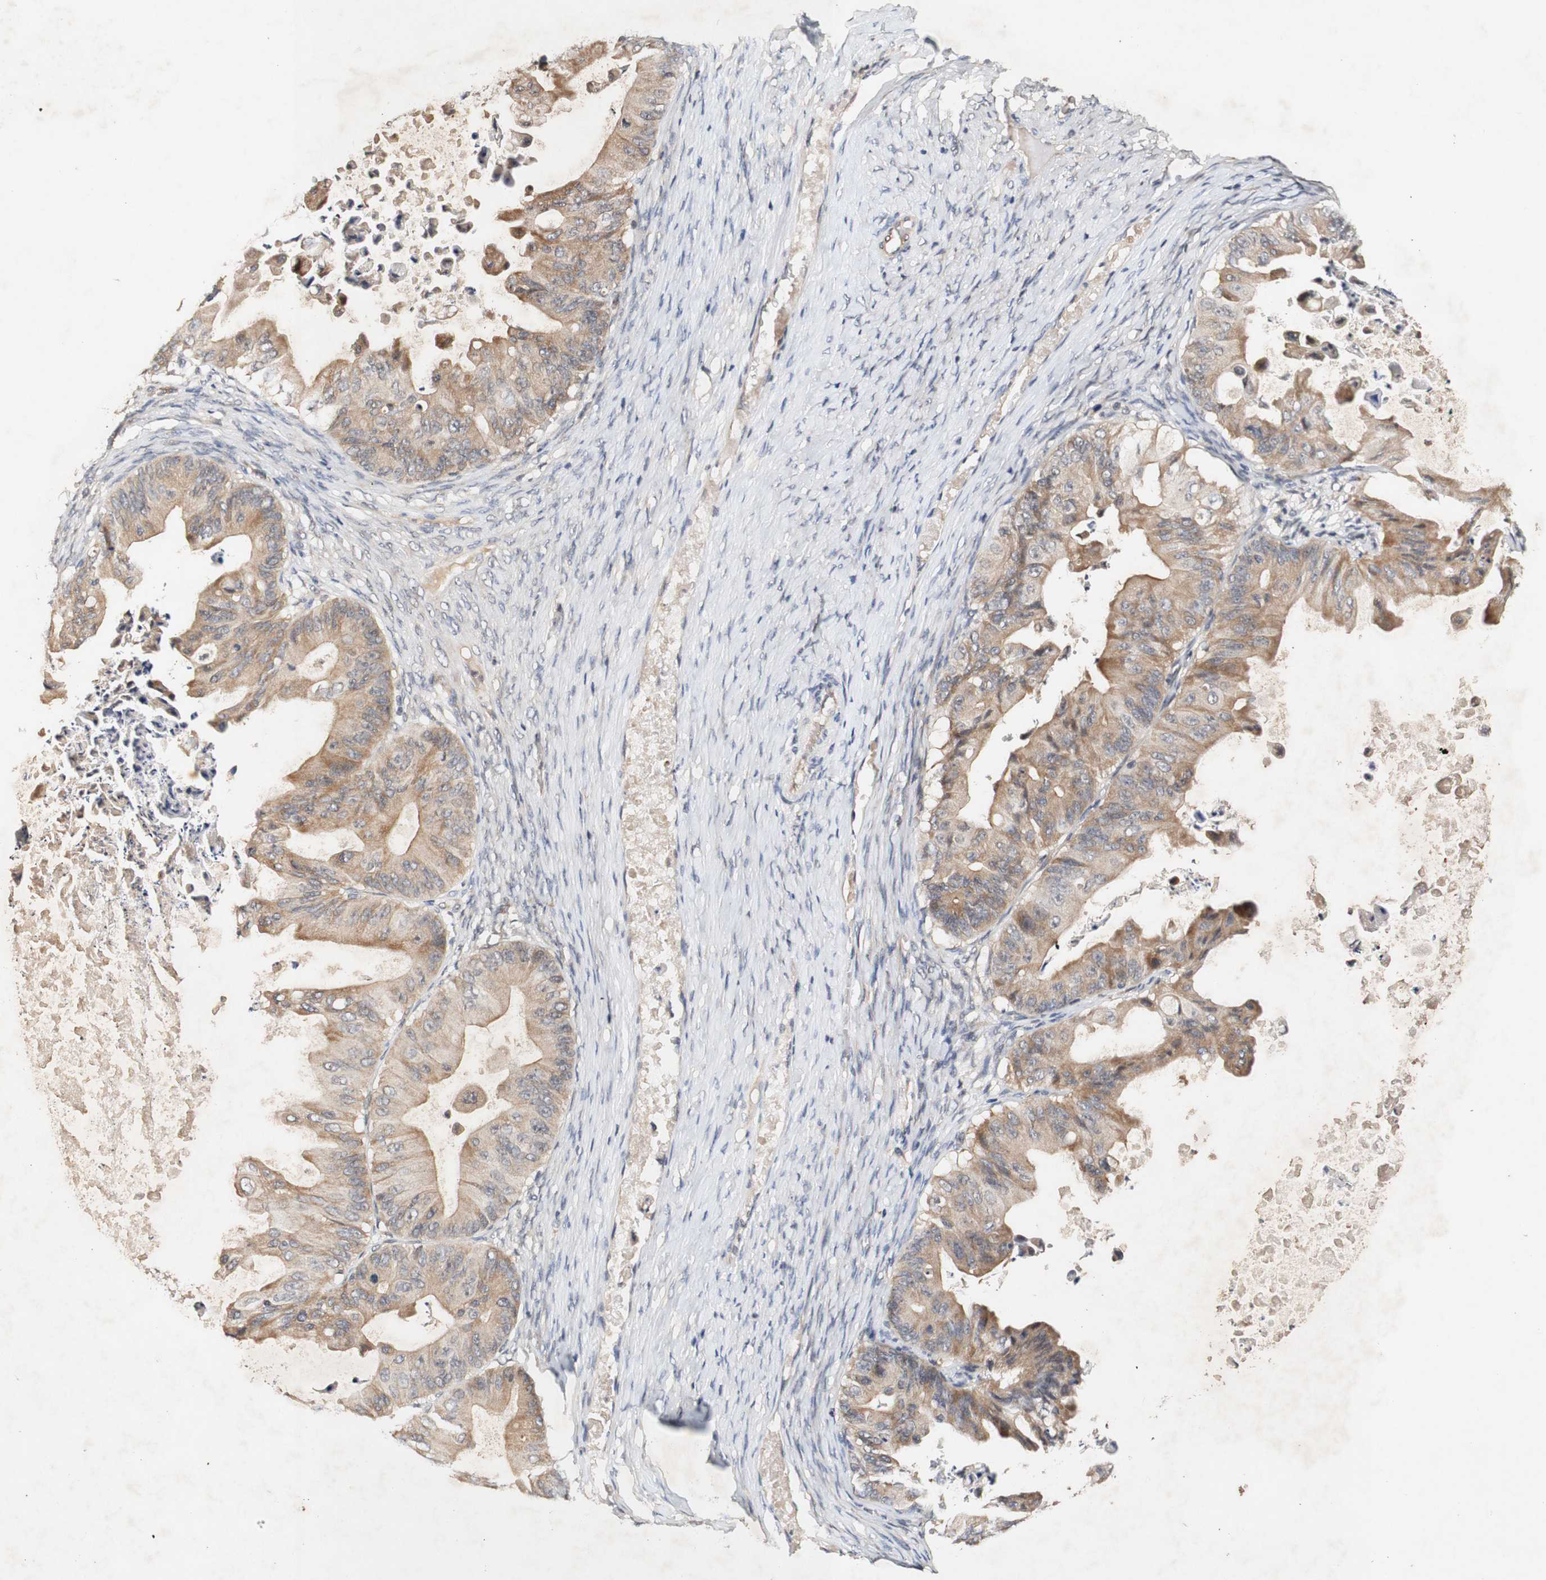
{"staining": {"intensity": "moderate", "quantity": ">75%", "location": "cytoplasmic/membranous"}, "tissue": "ovarian cancer", "cell_type": "Tumor cells", "image_type": "cancer", "snomed": [{"axis": "morphology", "description": "Cystadenocarcinoma, mucinous, NOS"}, {"axis": "topography", "description": "Ovary"}], "caption": "DAB (3,3'-diaminobenzidine) immunohistochemical staining of human ovarian mucinous cystadenocarcinoma exhibits moderate cytoplasmic/membranous protein positivity in approximately >75% of tumor cells. (brown staining indicates protein expression, while blue staining denotes nuclei).", "gene": "PIN1", "patient": {"sex": "female", "age": 37}}